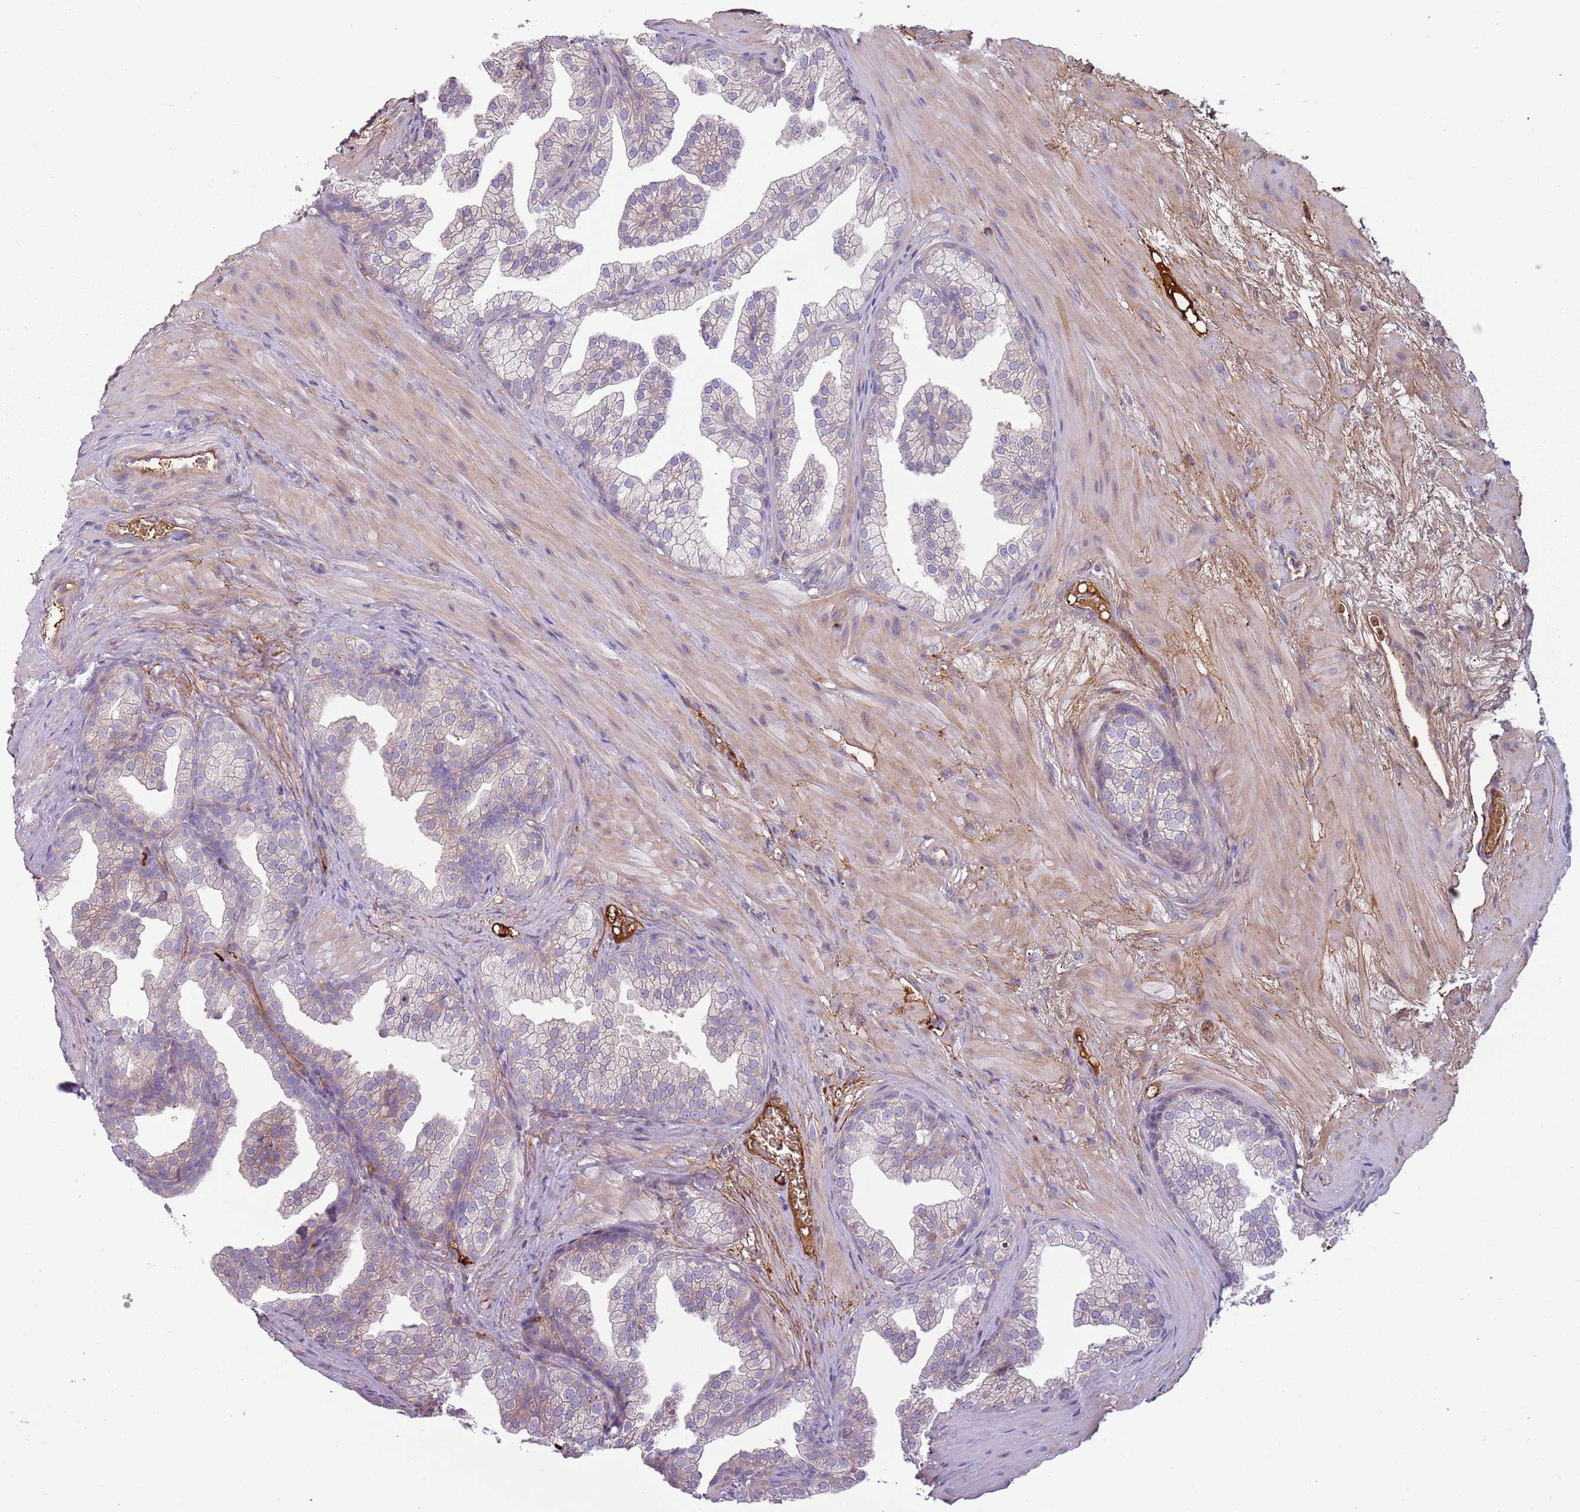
{"staining": {"intensity": "weak", "quantity": "<25%", "location": "cytoplasmic/membranous"}, "tissue": "prostate", "cell_type": "Glandular cells", "image_type": "normal", "snomed": [{"axis": "morphology", "description": "Normal tissue, NOS"}, {"axis": "topography", "description": "Prostate"}], "caption": "Unremarkable prostate was stained to show a protein in brown. There is no significant positivity in glandular cells.", "gene": "NADK", "patient": {"sex": "male", "age": 37}}